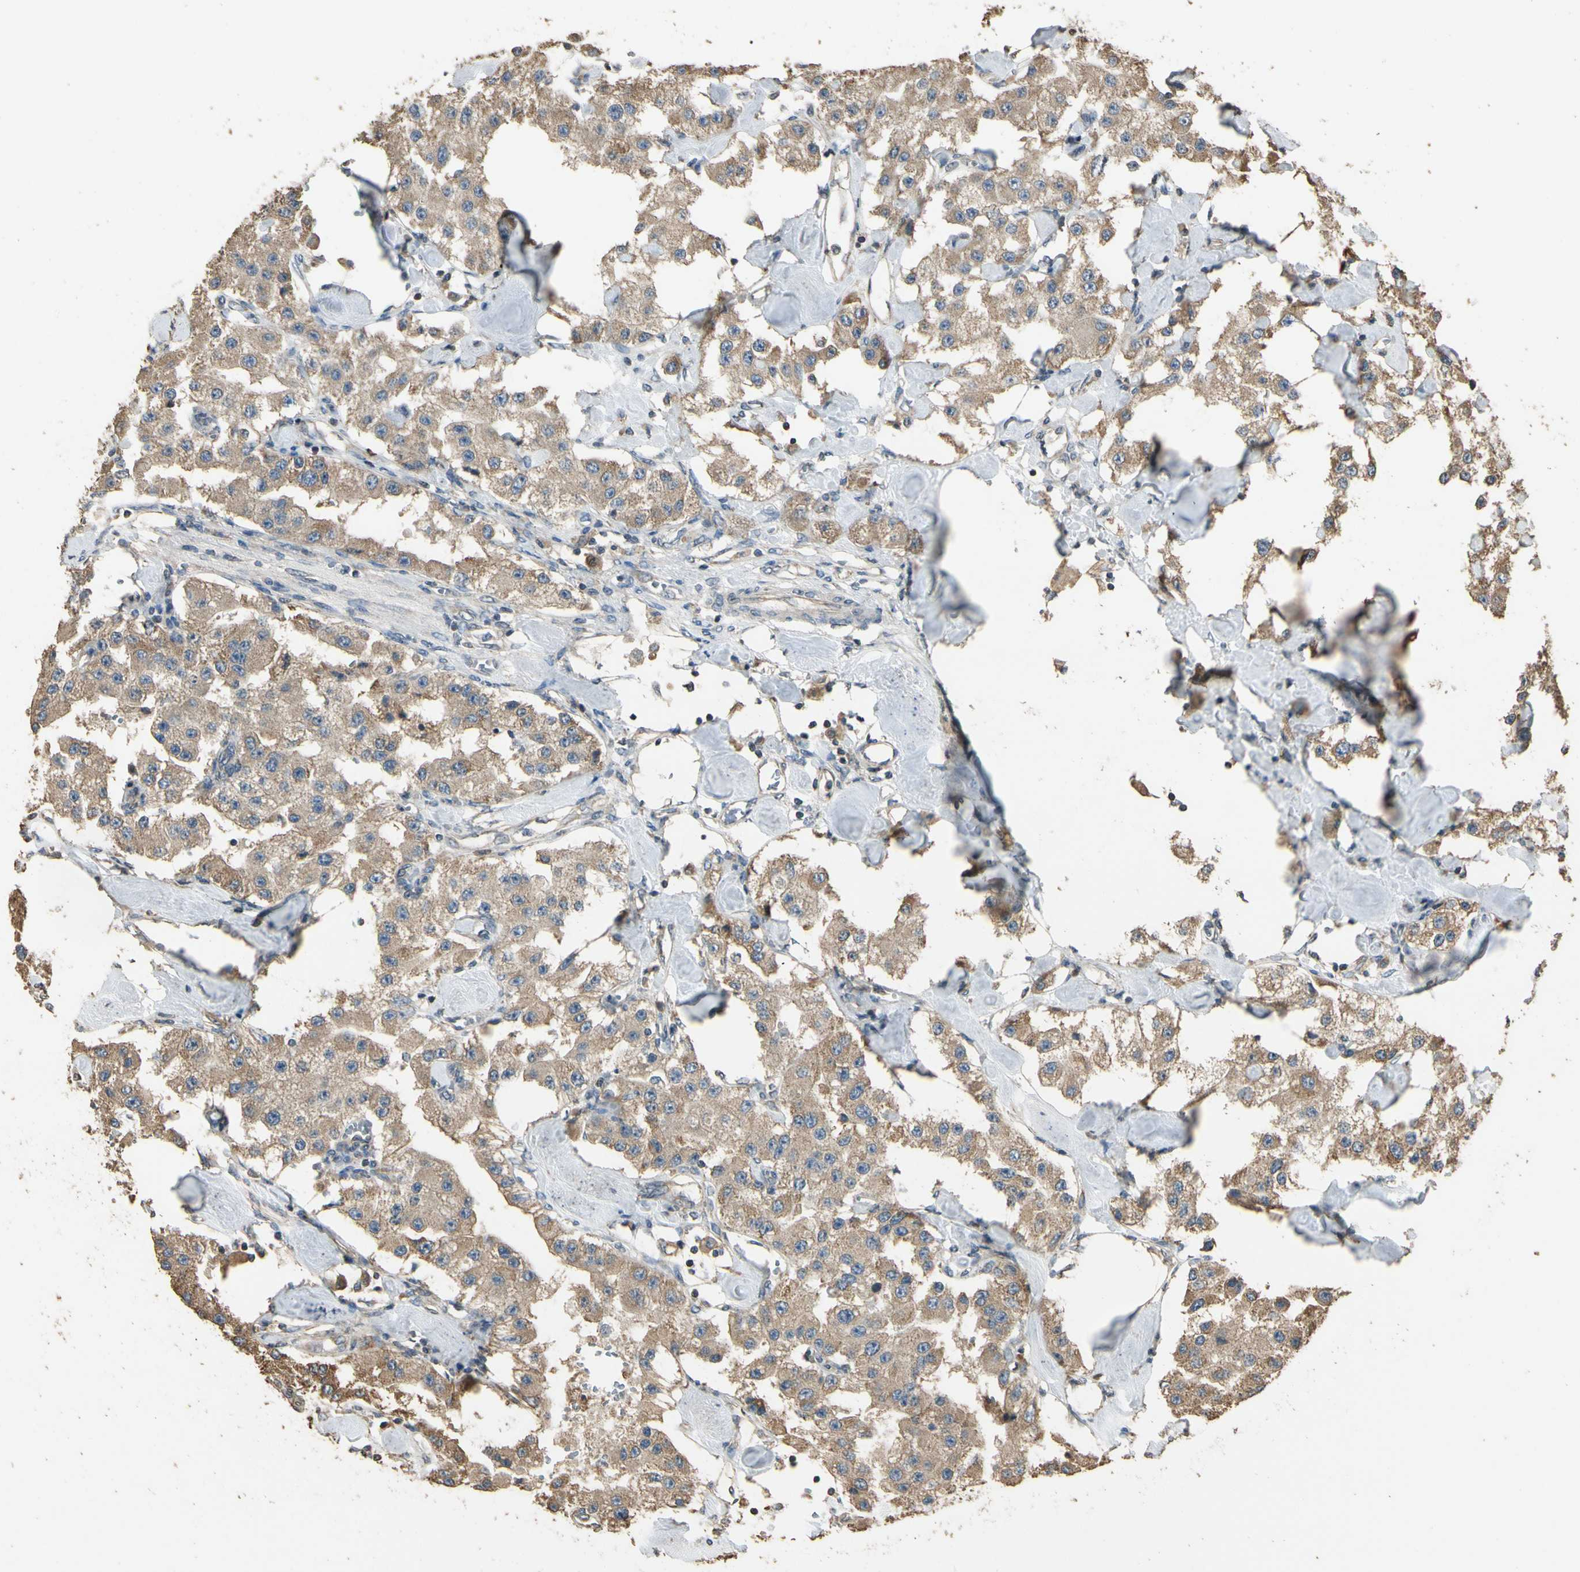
{"staining": {"intensity": "moderate", "quantity": ">75%", "location": "cytoplasmic/membranous"}, "tissue": "carcinoid", "cell_type": "Tumor cells", "image_type": "cancer", "snomed": [{"axis": "morphology", "description": "Carcinoid, malignant, NOS"}, {"axis": "topography", "description": "Pancreas"}], "caption": "Protein analysis of carcinoid tissue exhibits moderate cytoplasmic/membranous positivity in about >75% of tumor cells.", "gene": "STX18", "patient": {"sex": "male", "age": 41}}